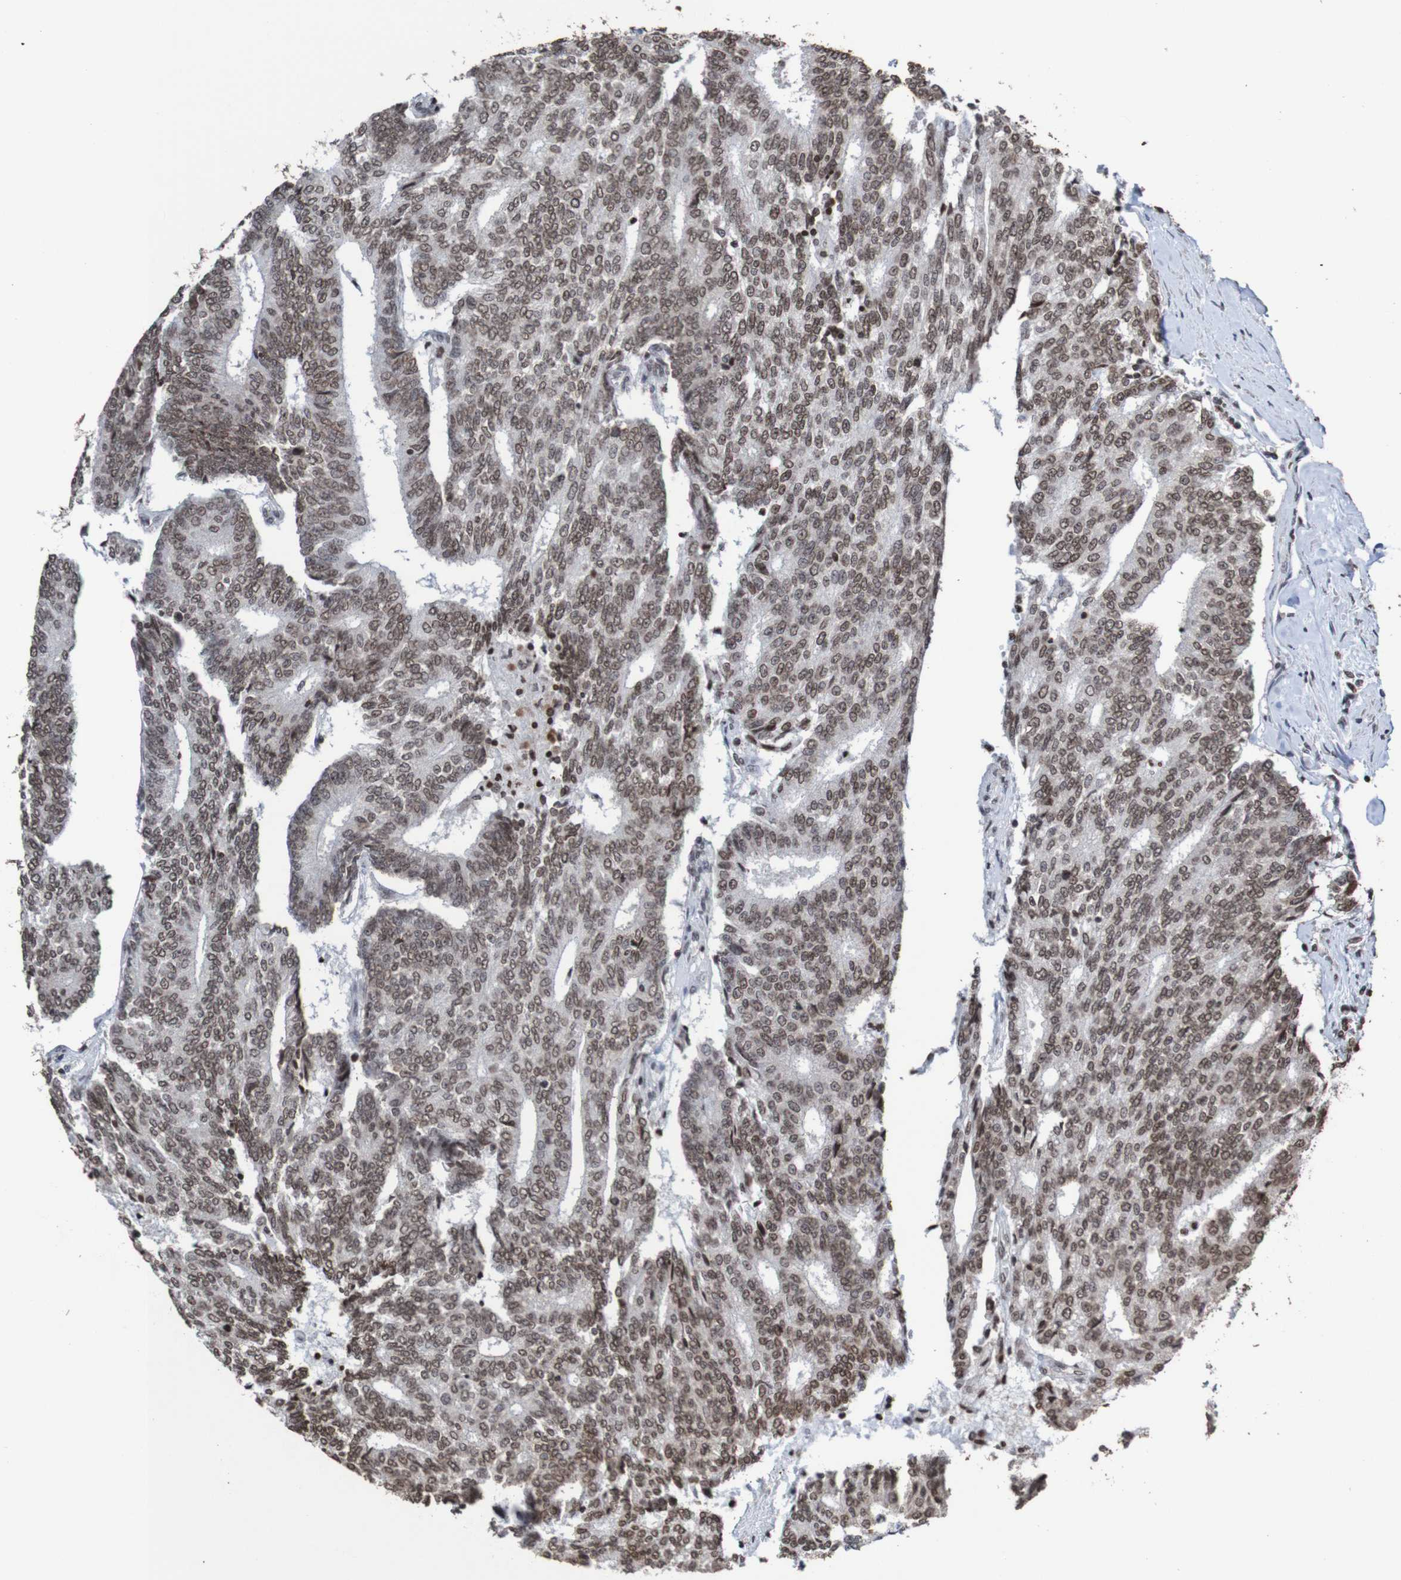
{"staining": {"intensity": "moderate", "quantity": ">75%", "location": "nuclear"}, "tissue": "prostate cancer", "cell_type": "Tumor cells", "image_type": "cancer", "snomed": [{"axis": "morphology", "description": "Normal tissue, NOS"}, {"axis": "morphology", "description": "Adenocarcinoma, High grade"}, {"axis": "topography", "description": "Prostate"}, {"axis": "topography", "description": "Seminal veicle"}], "caption": "Prostate cancer tissue reveals moderate nuclear expression in about >75% of tumor cells, visualized by immunohistochemistry.", "gene": "GFI1", "patient": {"sex": "male", "age": 55}}